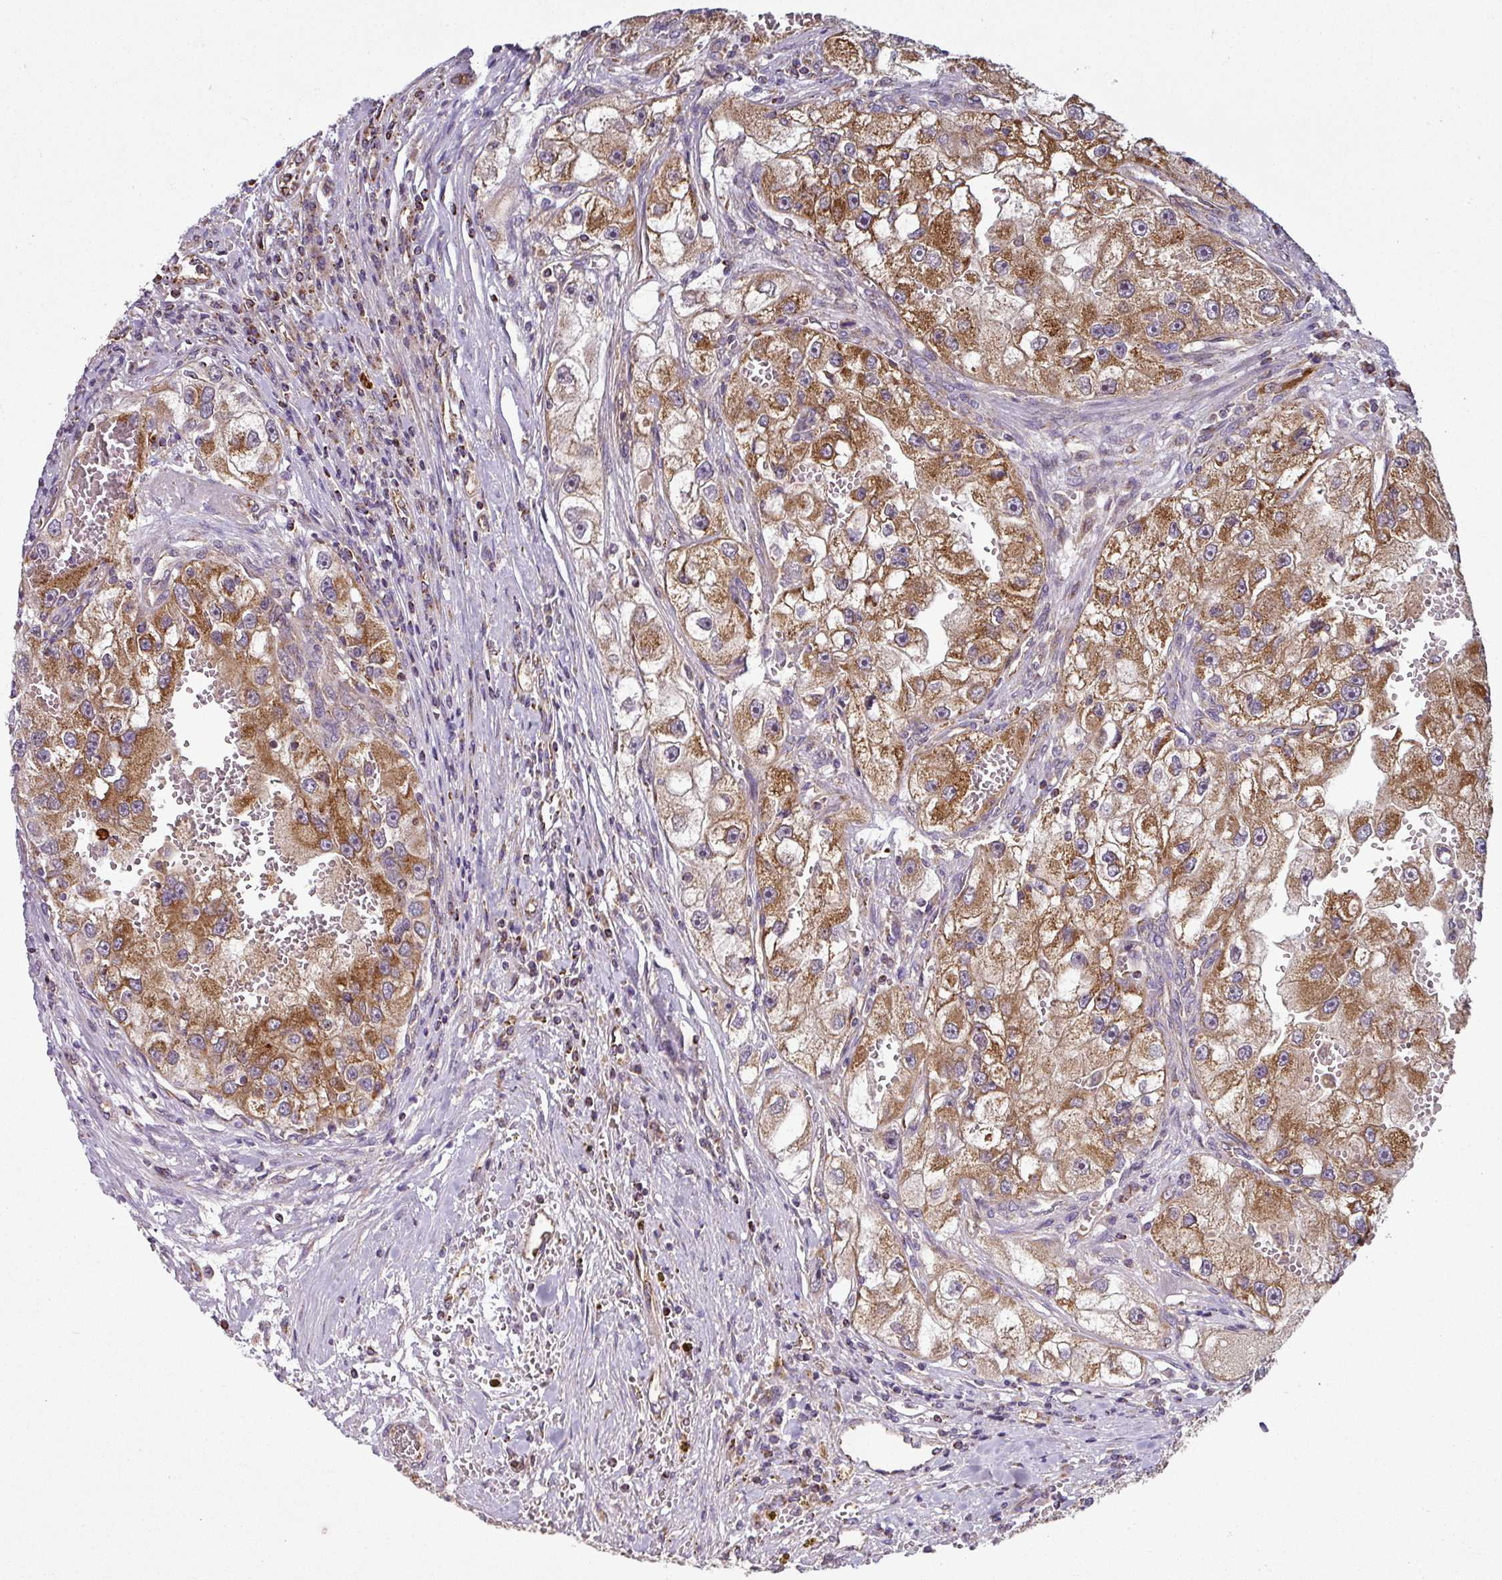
{"staining": {"intensity": "moderate", "quantity": ">75%", "location": "cytoplasmic/membranous"}, "tissue": "renal cancer", "cell_type": "Tumor cells", "image_type": "cancer", "snomed": [{"axis": "morphology", "description": "Adenocarcinoma, NOS"}, {"axis": "topography", "description": "Kidney"}], "caption": "Human renal adenocarcinoma stained with a brown dye exhibits moderate cytoplasmic/membranous positive expression in approximately >75% of tumor cells.", "gene": "PRELID3B", "patient": {"sex": "male", "age": 63}}